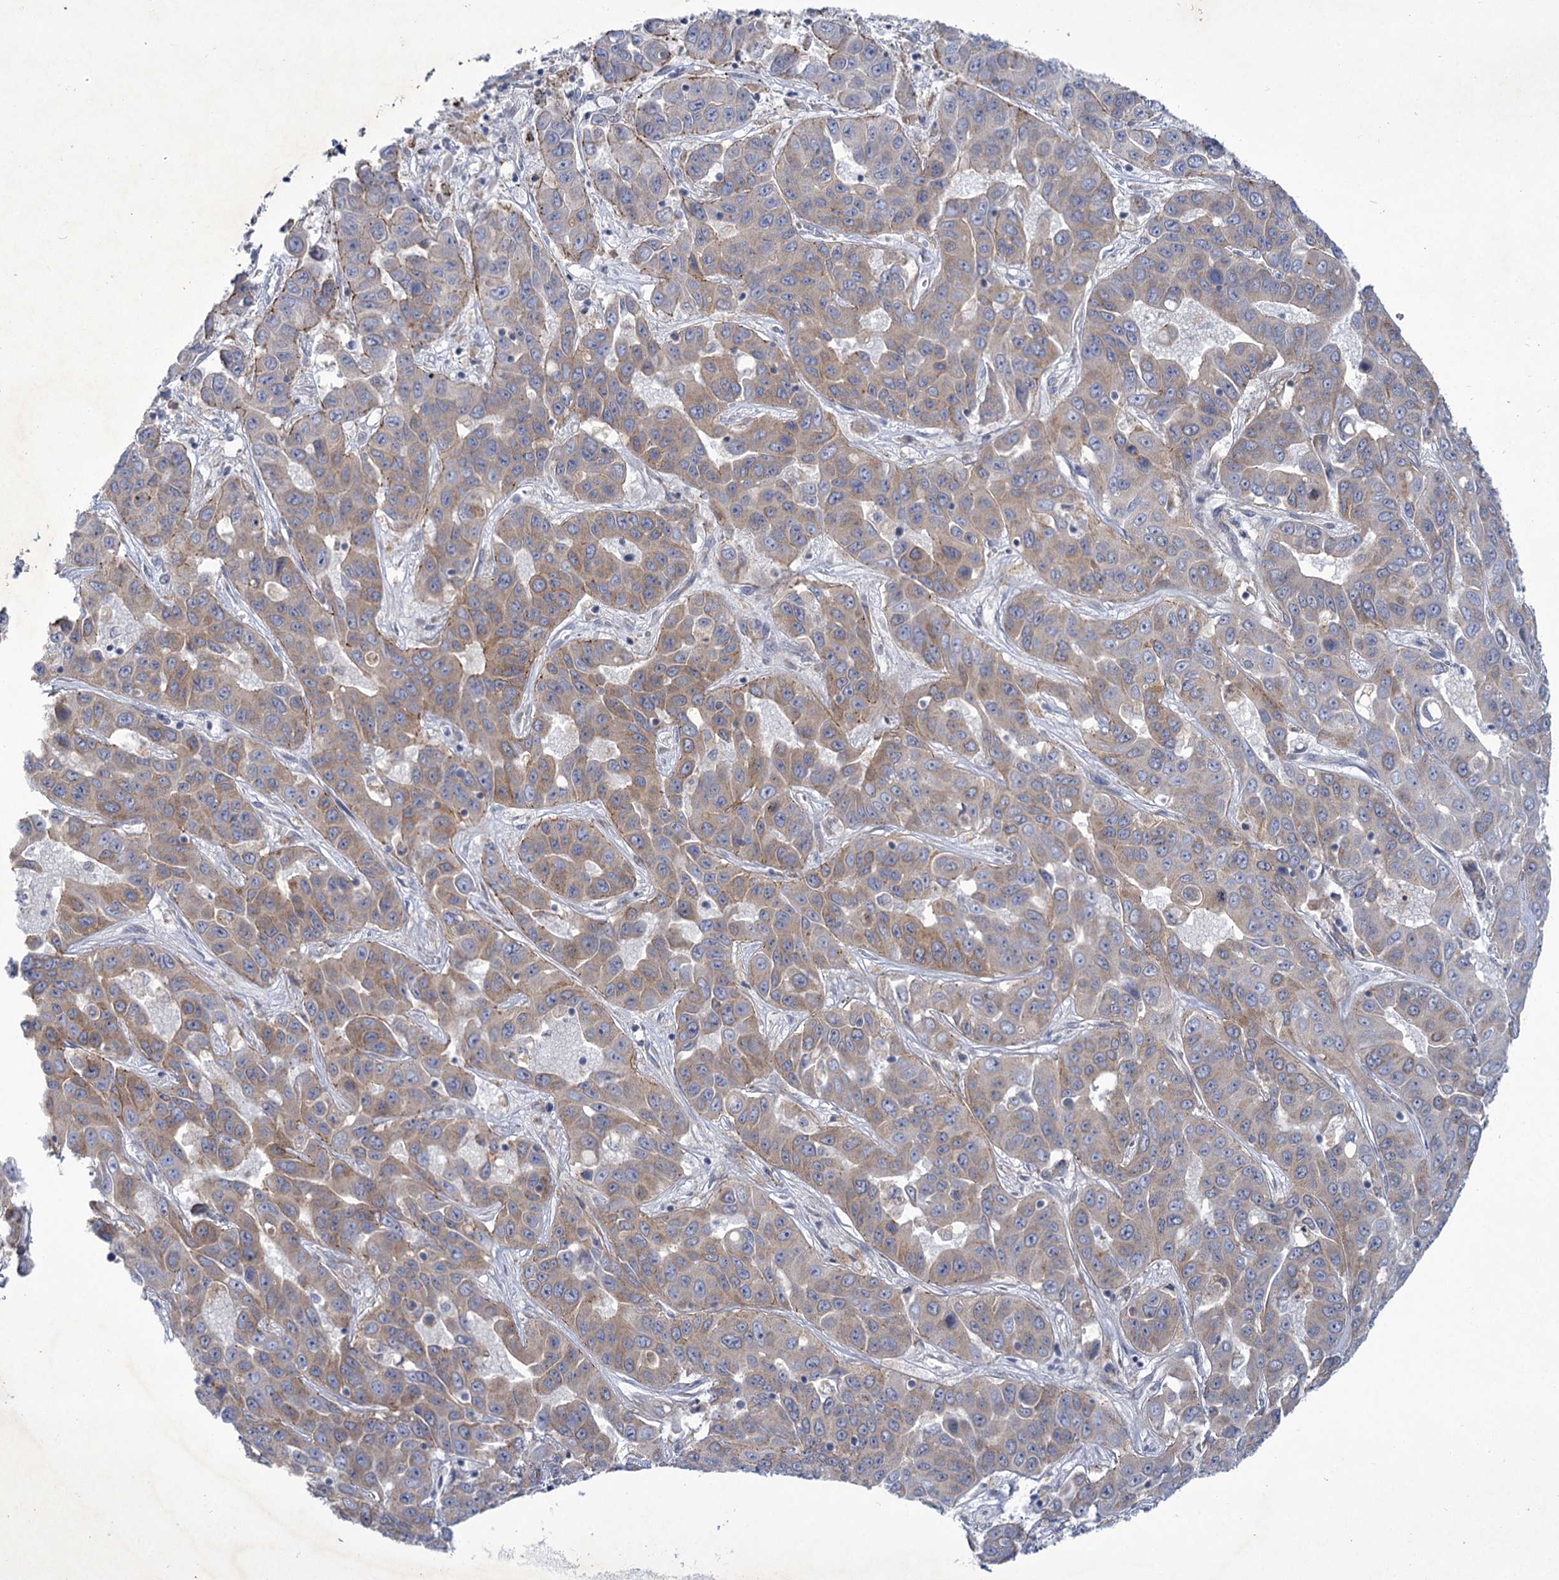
{"staining": {"intensity": "weak", "quantity": ">75%", "location": "cytoplasmic/membranous"}, "tissue": "liver cancer", "cell_type": "Tumor cells", "image_type": "cancer", "snomed": [{"axis": "morphology", "description": "Cholangiocarcinoma"}, {"axis": "topography", "description": "Liver"}], "caption": "DAB immunohistochemical staining of liver cholangiocarcinoma displays weak cytoplasmic/membranous protein expression in approximately >75% of tumor cells. (Stains: DAB in brown, nuclei in blue, Microscopy: brightfield microscopy at high magnification).", "gene": "MBLAC2", "patient": {"sex": "female", "age": 52}}